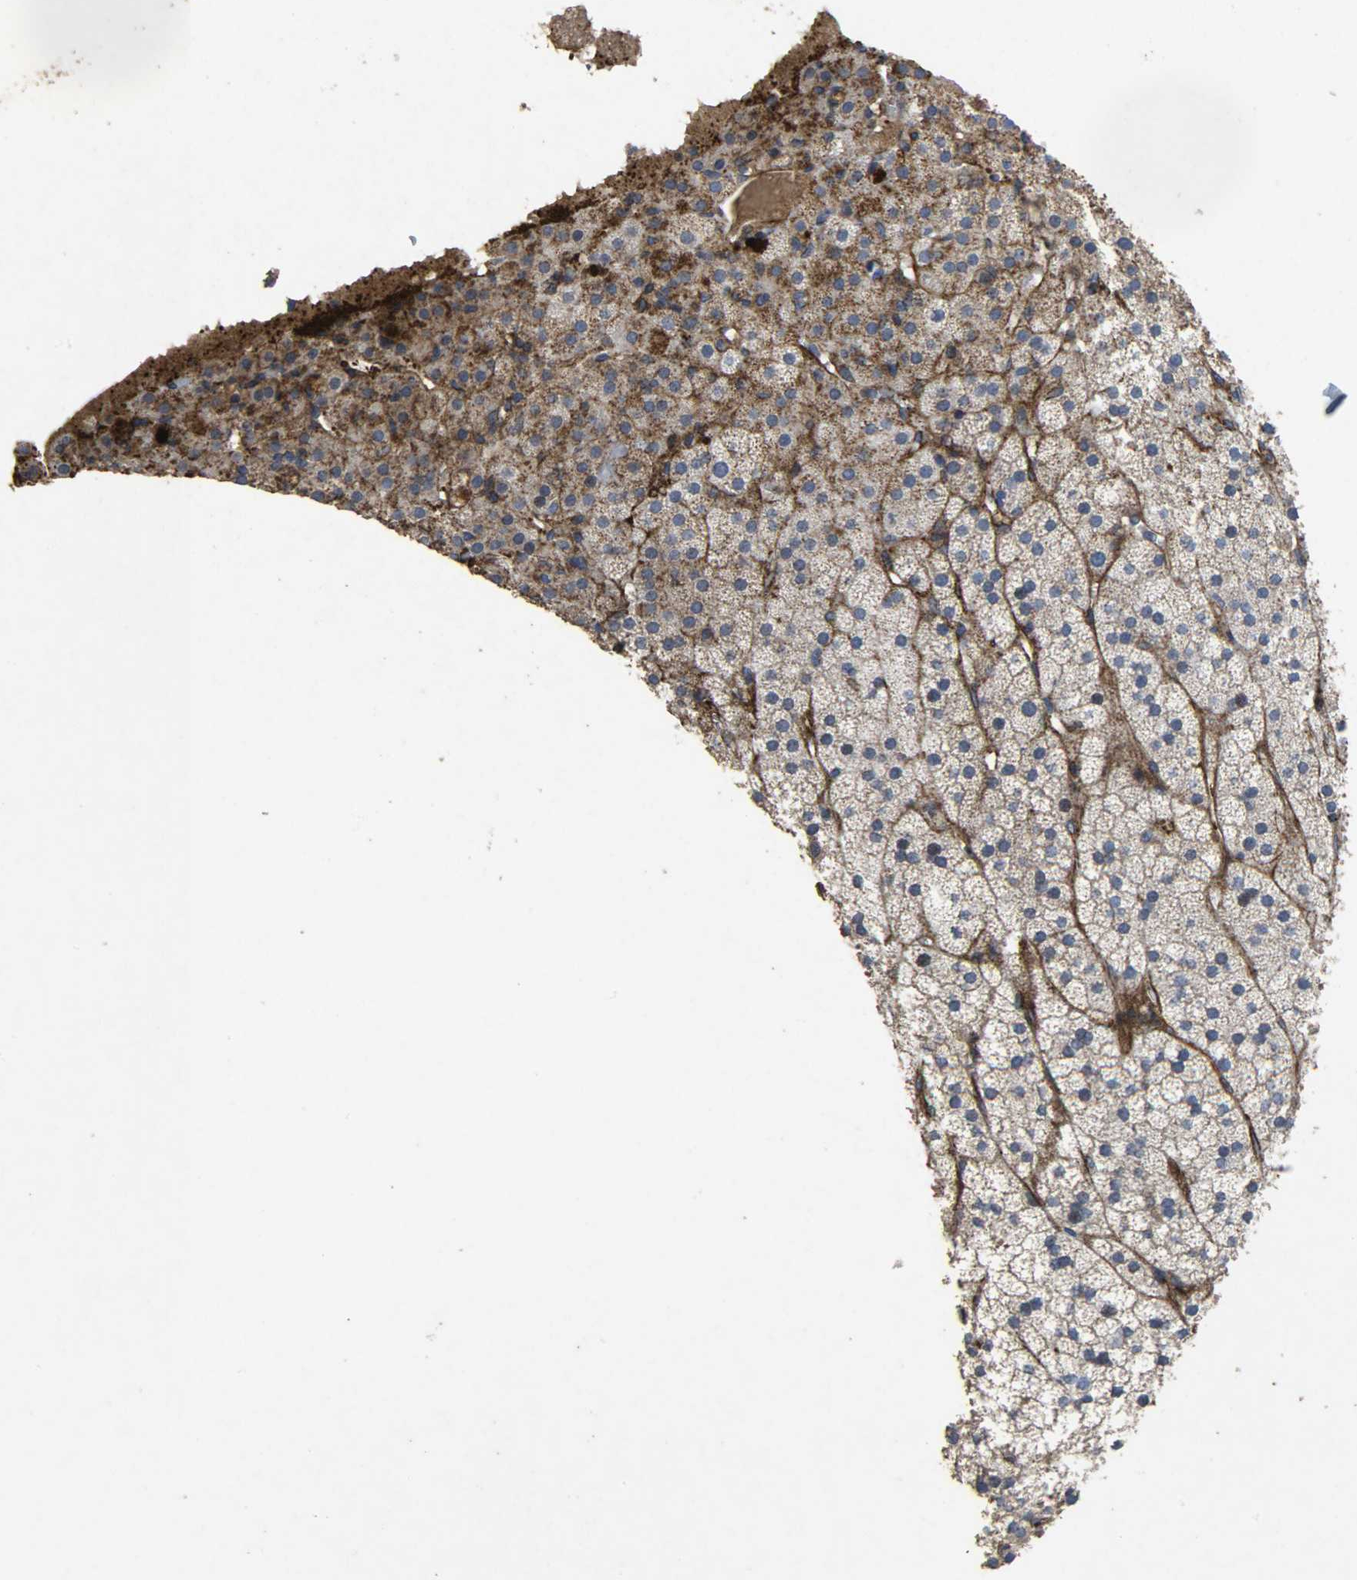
{"staining": {"intensity": "strong", "quantity": "<25%", "location": "cytoplasmic/membranous"}, "tissue": "adrenal gland", "cell_type": "Glandular cells", "image_type": "normal", "snomed": [{"axis": "morphology", "description": "Normal tissue, NOS"}, {"axis": "topography", "description": "Adrenal gland"}], "caption": "IHC micrograph of benign human adrenal gland stained for a protein (brown), which shows medium levels of strong cytoplasmic/membranous expression in about <25% of glandular cells.", "gene": "TPM4", "patient": {"sex": "male", "age": 35}}